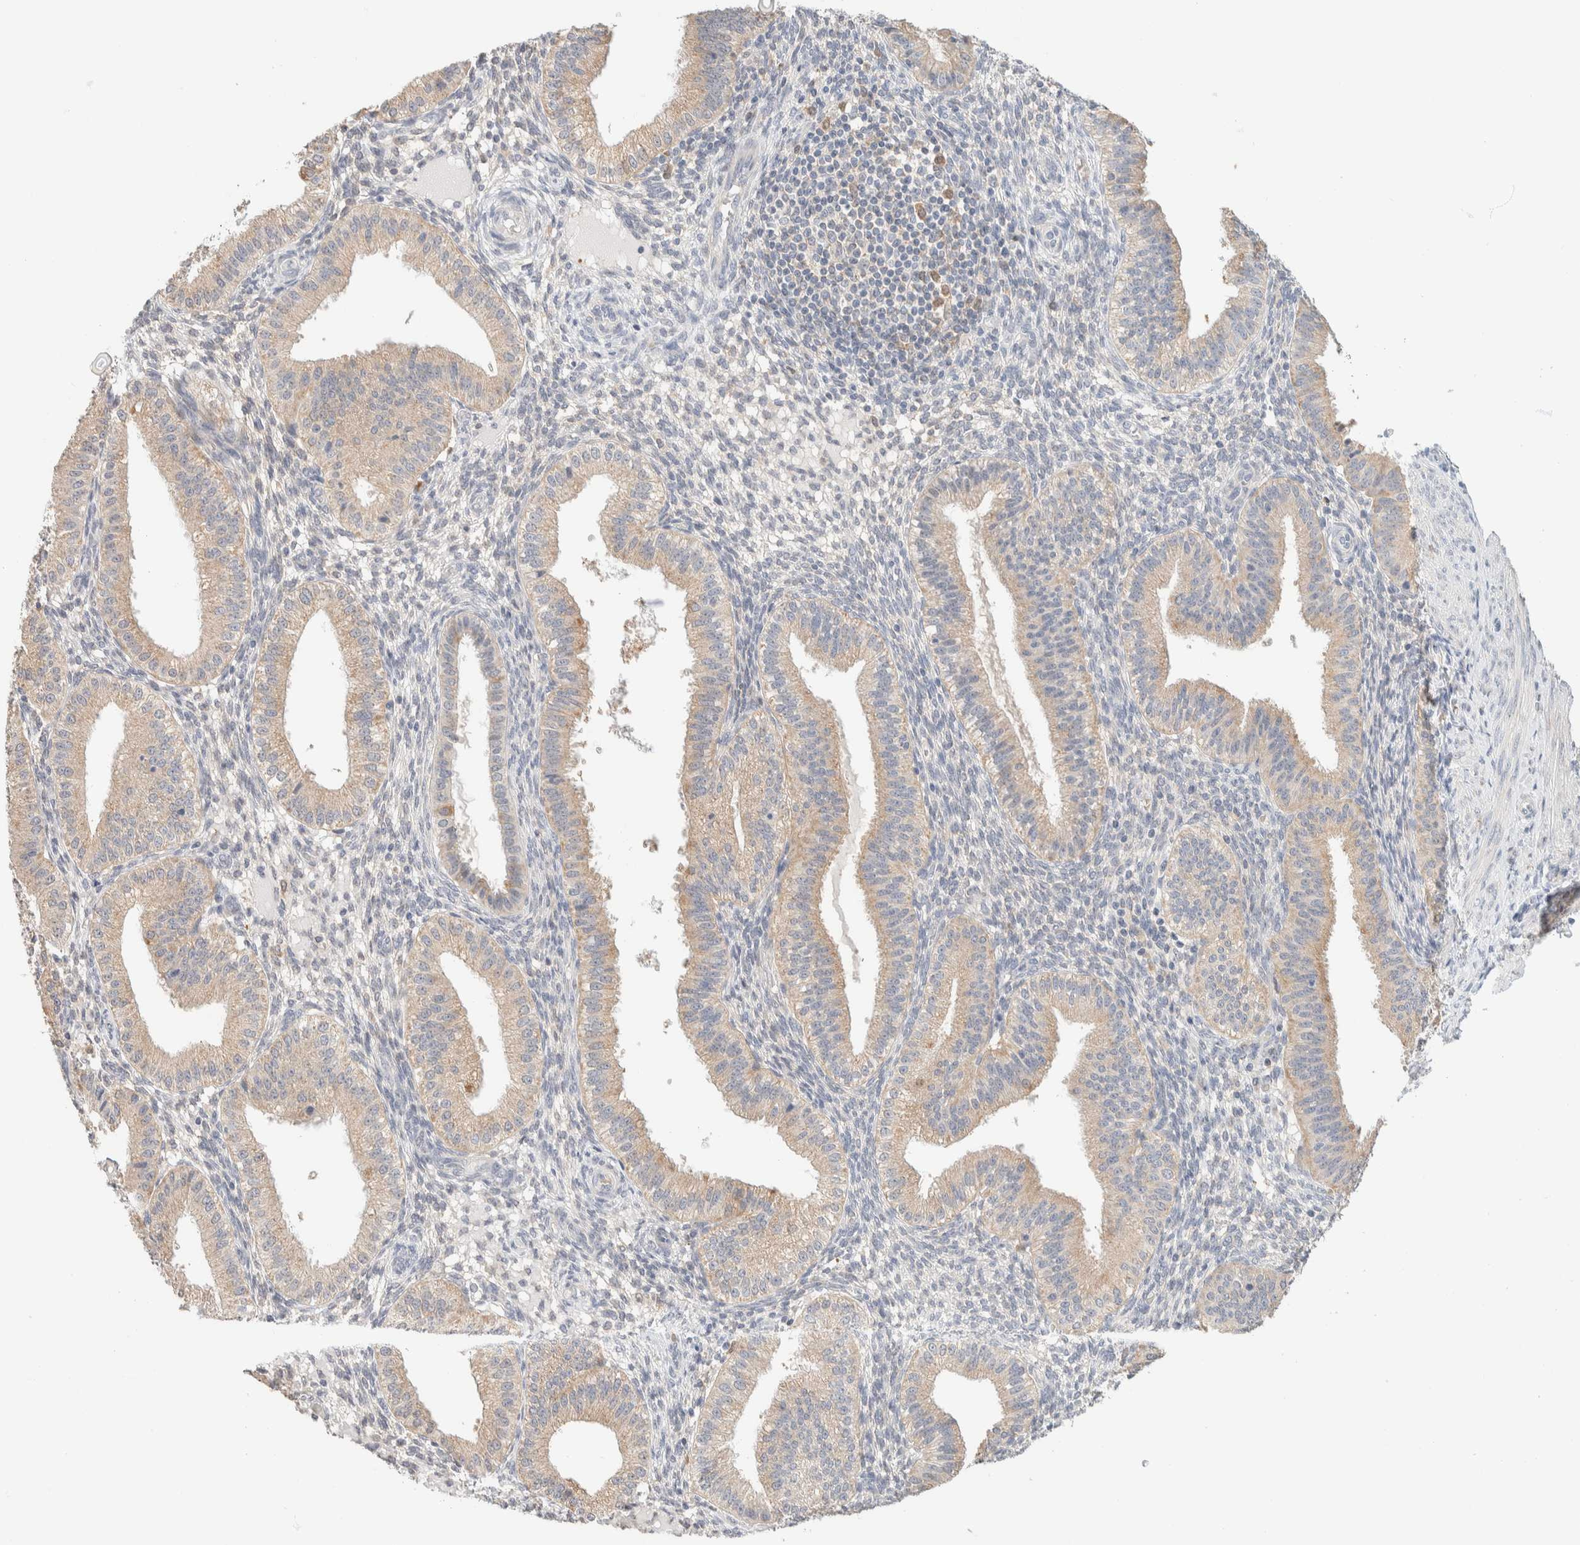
{"staining": {"intensity": "negative", "quantity": "none", "location": "none"}, "tissue": "endometrium", "cell_type": "Cells in endometrial stroma", "image_type": "normal", "snomed": [{"axis": "morphology", "description": "Normal tissue, NOS"}, {"axis": "topography", "description": "Endometrium"}], "caption": "The micrograph reveals no significant expression in cells in endometrial stroma of endometrium. (DAB immunohistochemistry with hematoxylin counter stain).", "gene": "HDHD3", "patient": {"sex": "female", "age": 39}}